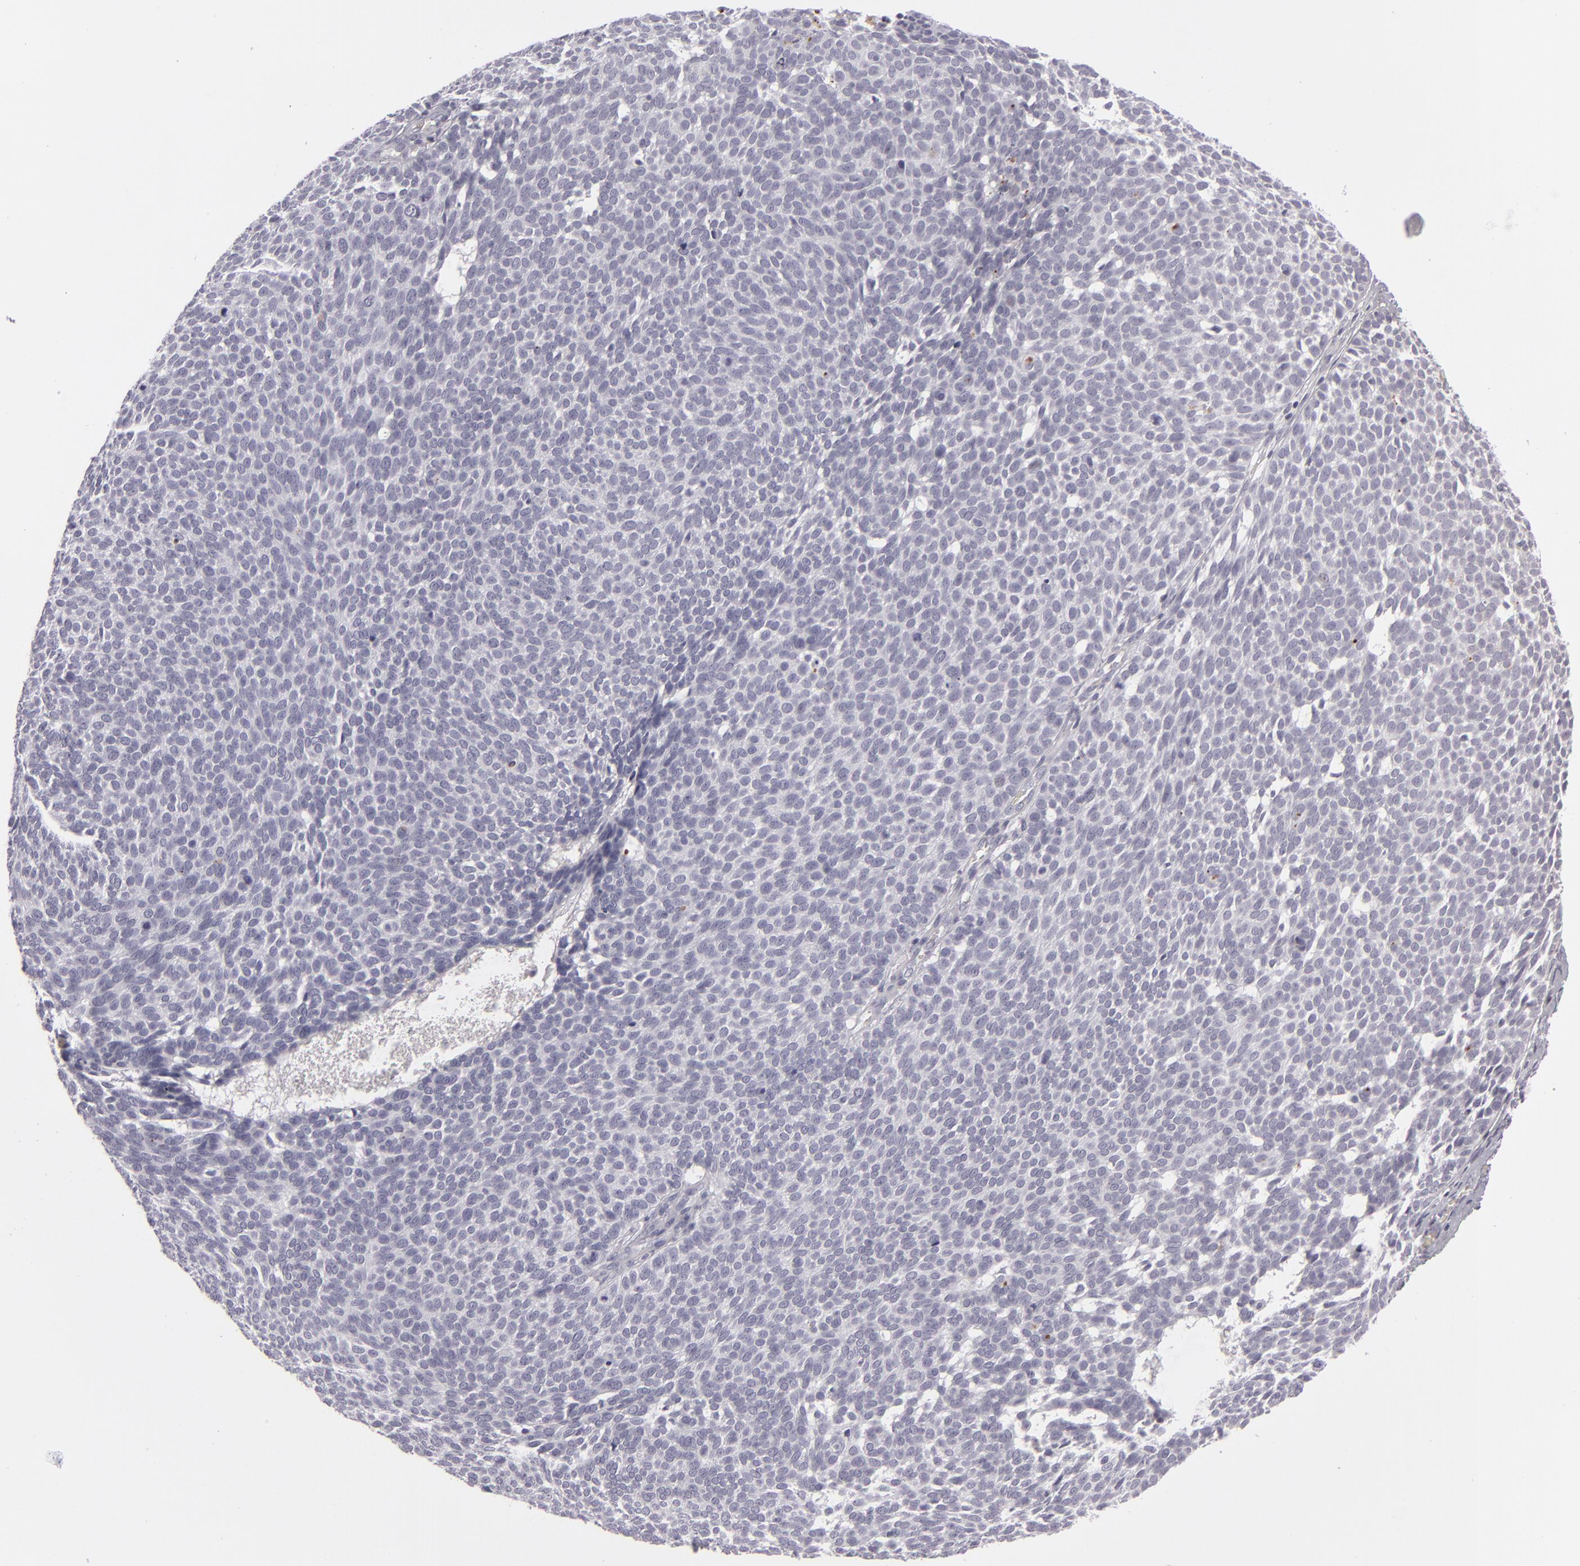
{"staining": {"intensity": "negative", "quantity": "none", "location": "none"}, "tissue": "skin cancer", "cell_type": "Tumor cells", "image_type": "cancer", "snomed": [{"axis": "morphology", "description": "Basal cell carcinoma"}, {"axis": "topography", "description": "Skin"}], "caption": "Skin basal cell carcinoma was stained to show a protein in brown. There is no significant positivity in tumor cells.", "gene": "C9", "patient": {"sex": "male", "age": 63}}